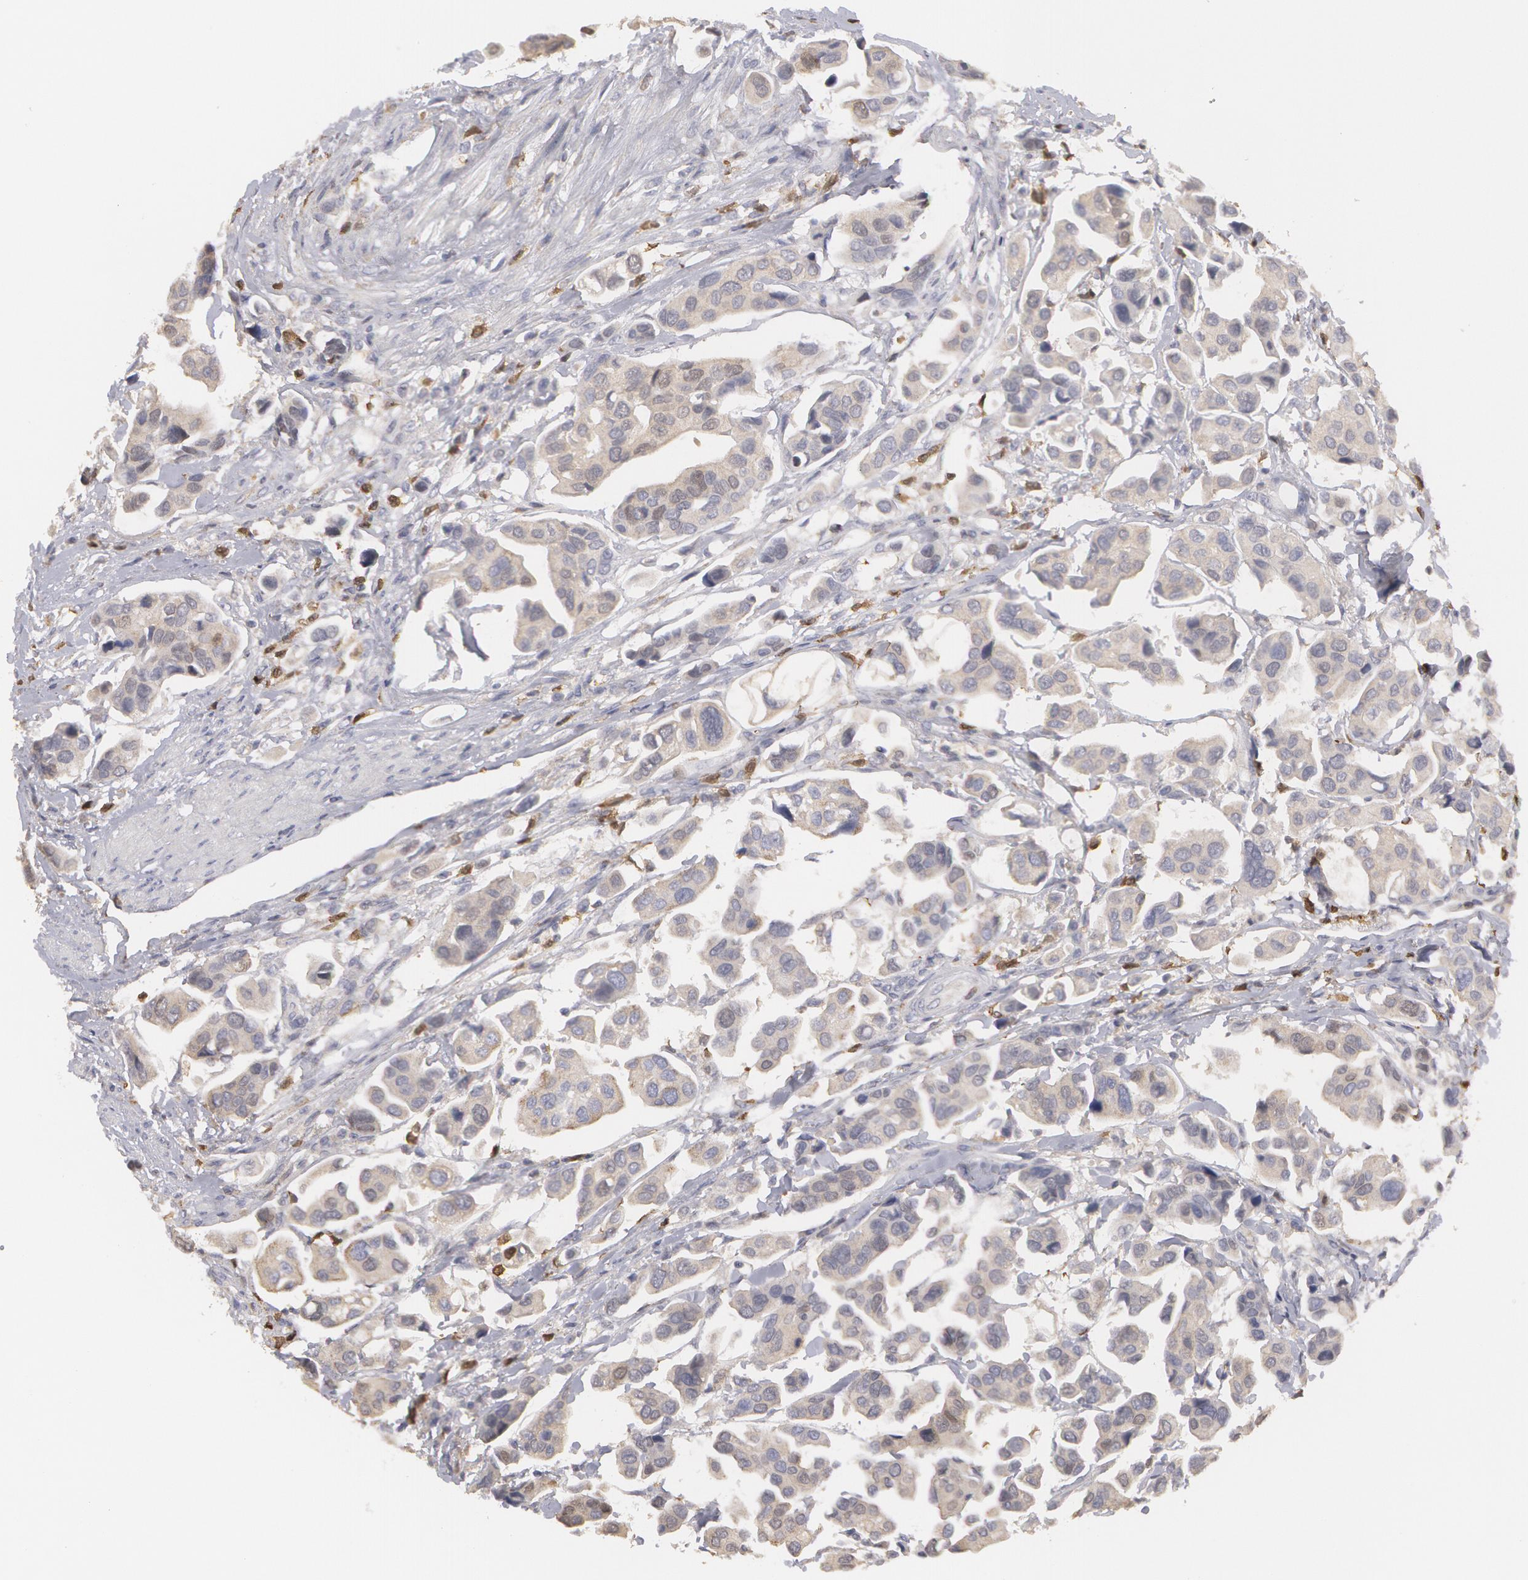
{"staining": {"intensity": "weak", "quantity": ">75%", "location": "cytoplasmic/membranous,nuclear"}, "tissue": "urothelial cancer", "cell_type": "Tumor cells", "image_type": "cancer", "snomed": [{"axis": "morphology", "description": "Adenocarcinoma, NOS"}, {"axis": "topography", "description": "Urinary bladder"}], "caption": "Adenocarcinoma stained for a protein shows weak cytoplasmic/membranous and nuclear positivity in tumor cells. The staining is performed using DAB (3,3'-diaminobenzidine) brown chromogen to label protein expression. The nuclei are counter-stained blue using hematoxylin.", "gene": "CAT", "patient": {"sex": "male", "age": 61}}